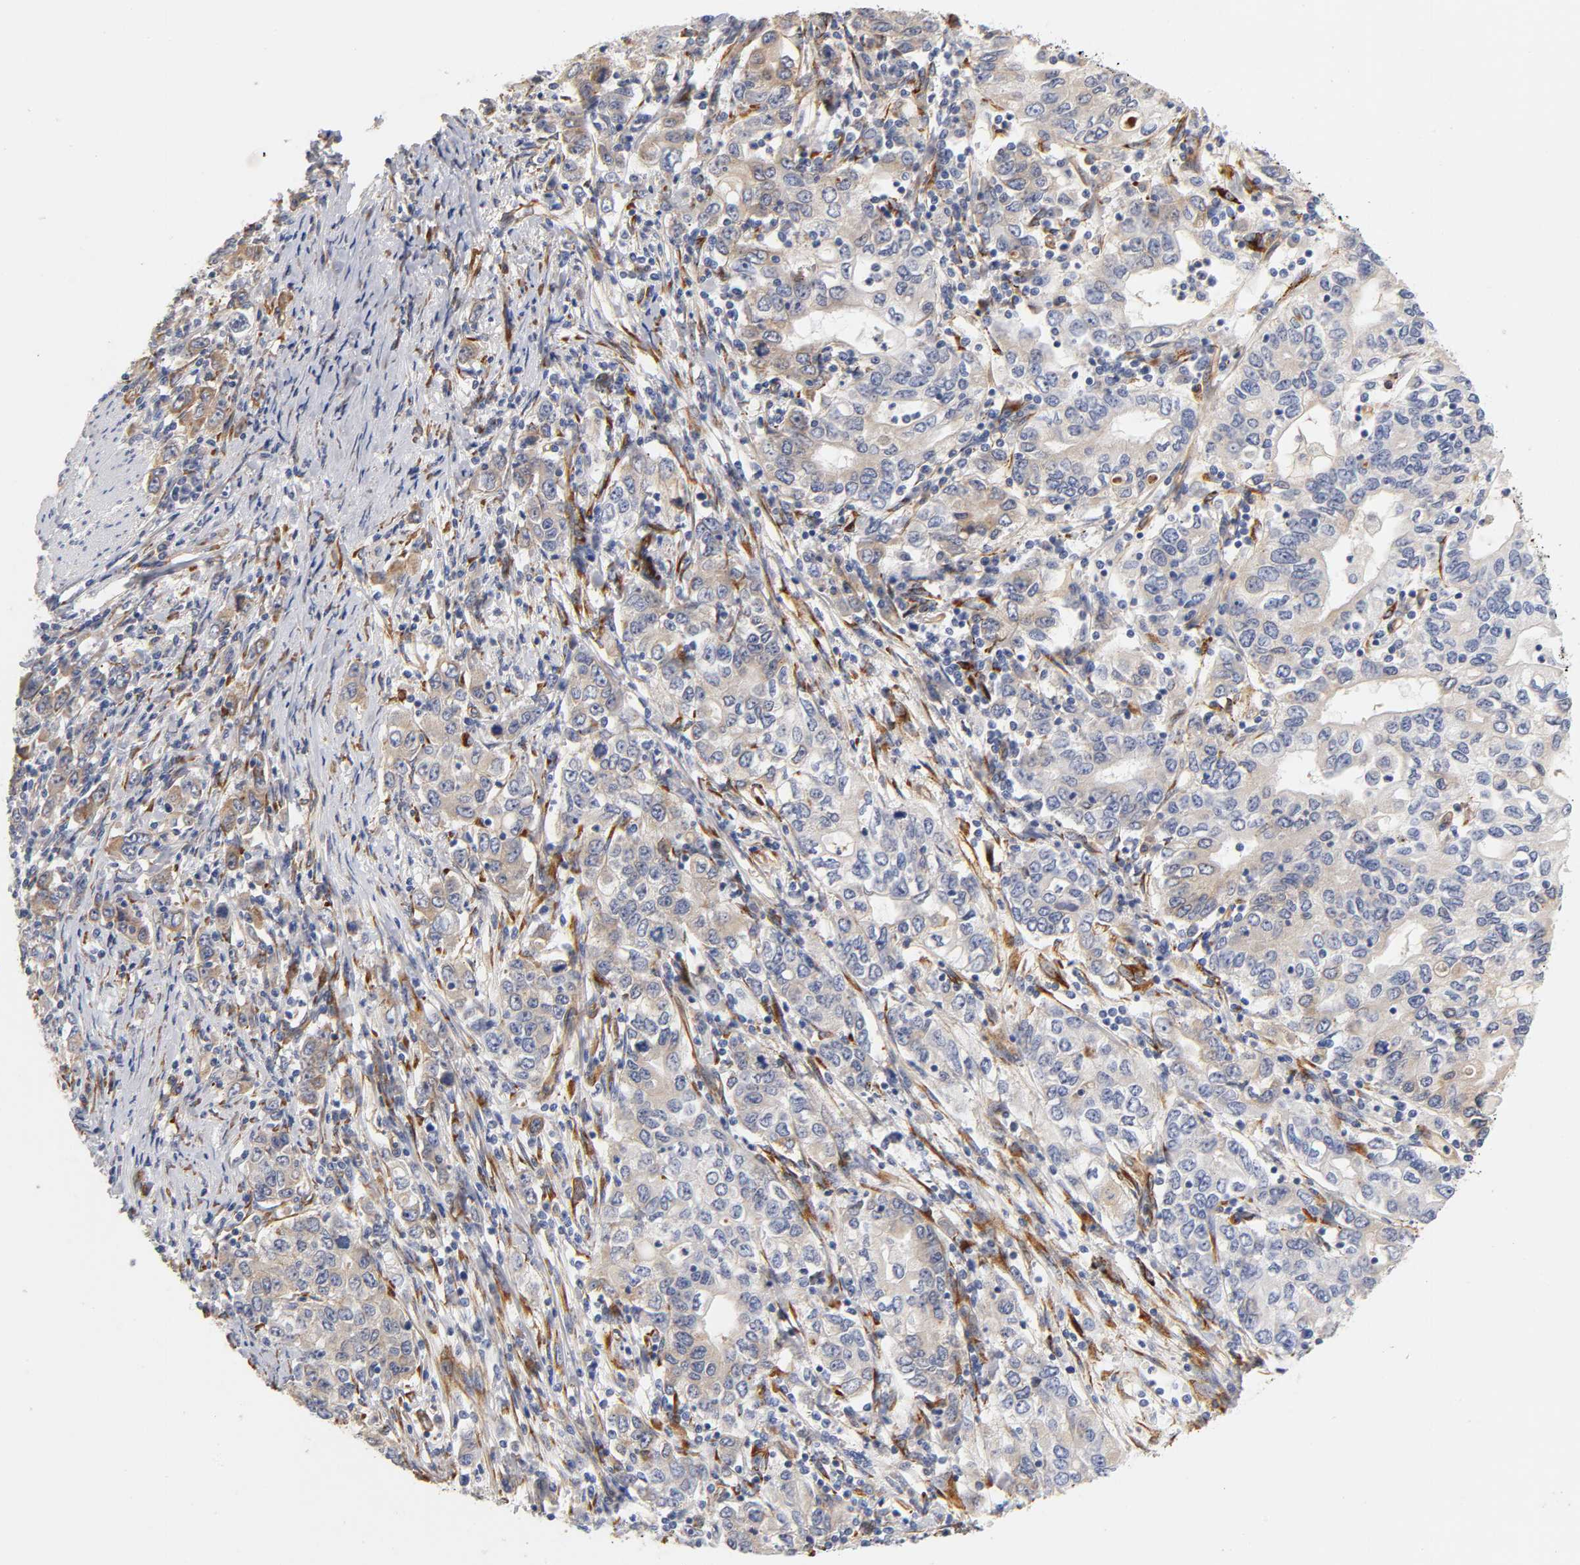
{"staining": {"intensity": "weak", "quantity": "25%-75%", "location": "cytoplasmic/membranous"}, "tissue": "stomach cancer", "cell_type": "Tumor cells", "image_type": "cancer", "snomed": [{"axis": "morphology", "description": "Adenocarcinoma, NOS"}, {"axis": "topography", "description": "Stomach, lower"}], "caption": "Human adenocarcinoma (stomach) stained for a protein (brown) reveals weak cytoplasmic/membranous positive positivity in about 25%-75% of tumor cells.", "gene": "LAMB1", "patient": {"sex": "female", "age": 72}}